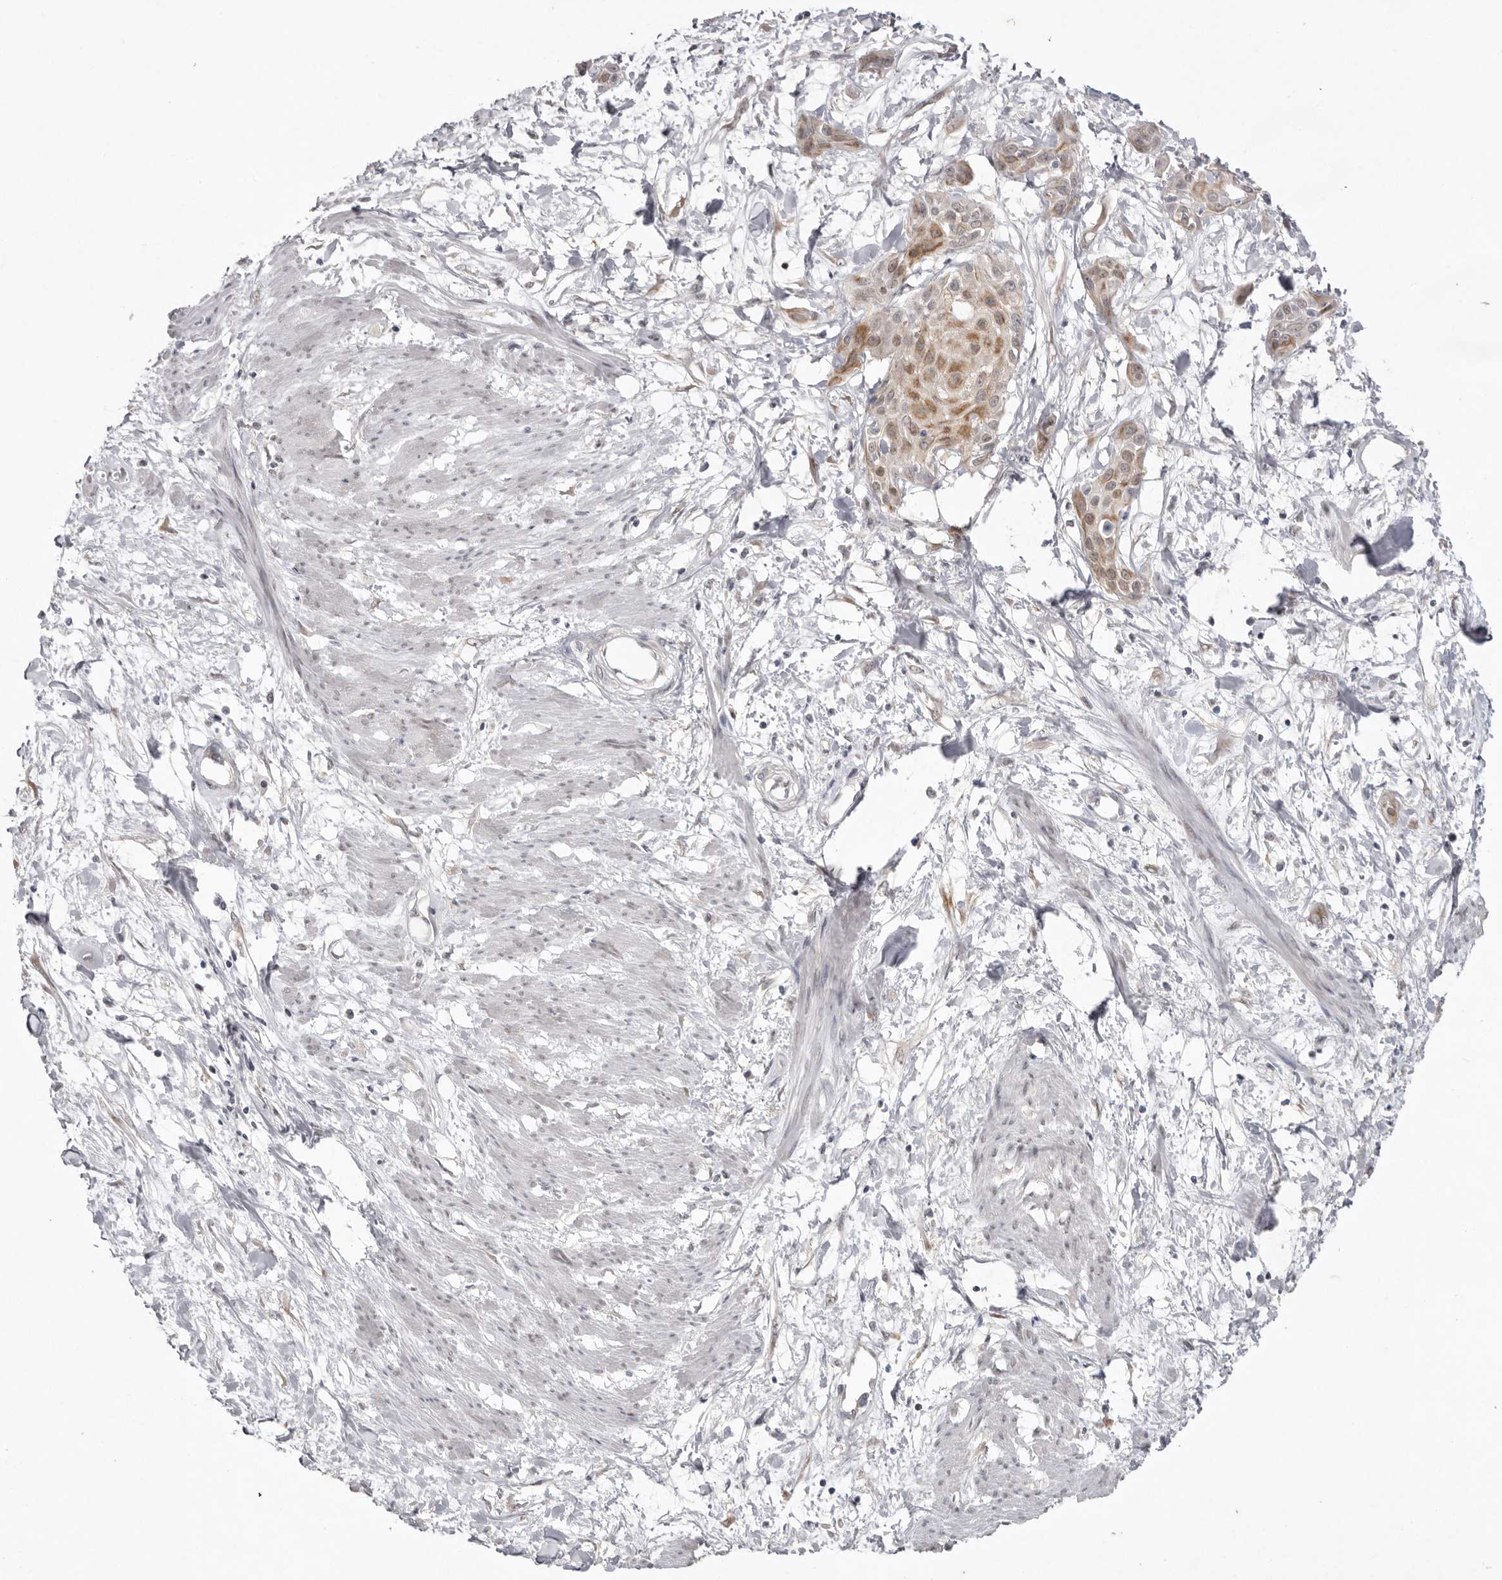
{"staining": {"intensity": "moderate", "quantity": "<25%", "location": "cytoplasmic/membranous"}, "tissue": "cervical cancer", "cell_type": "Tumor cells", "image_type": "cancer", "snomed": [{"axis": "morphology", "description": "Squamous cell carcinoma, NOS"}, {"axis": "topography", "description": "Cervix"}], "caption": "Human cervical cancer (squamous cell carcinoma) stained for a protein (brown) displays moderate cytoplasmic/membranous positive staining in about <25% of tumor cells.", "gene": "TADA1", "patient": {"sex": "female", "age": 57}}